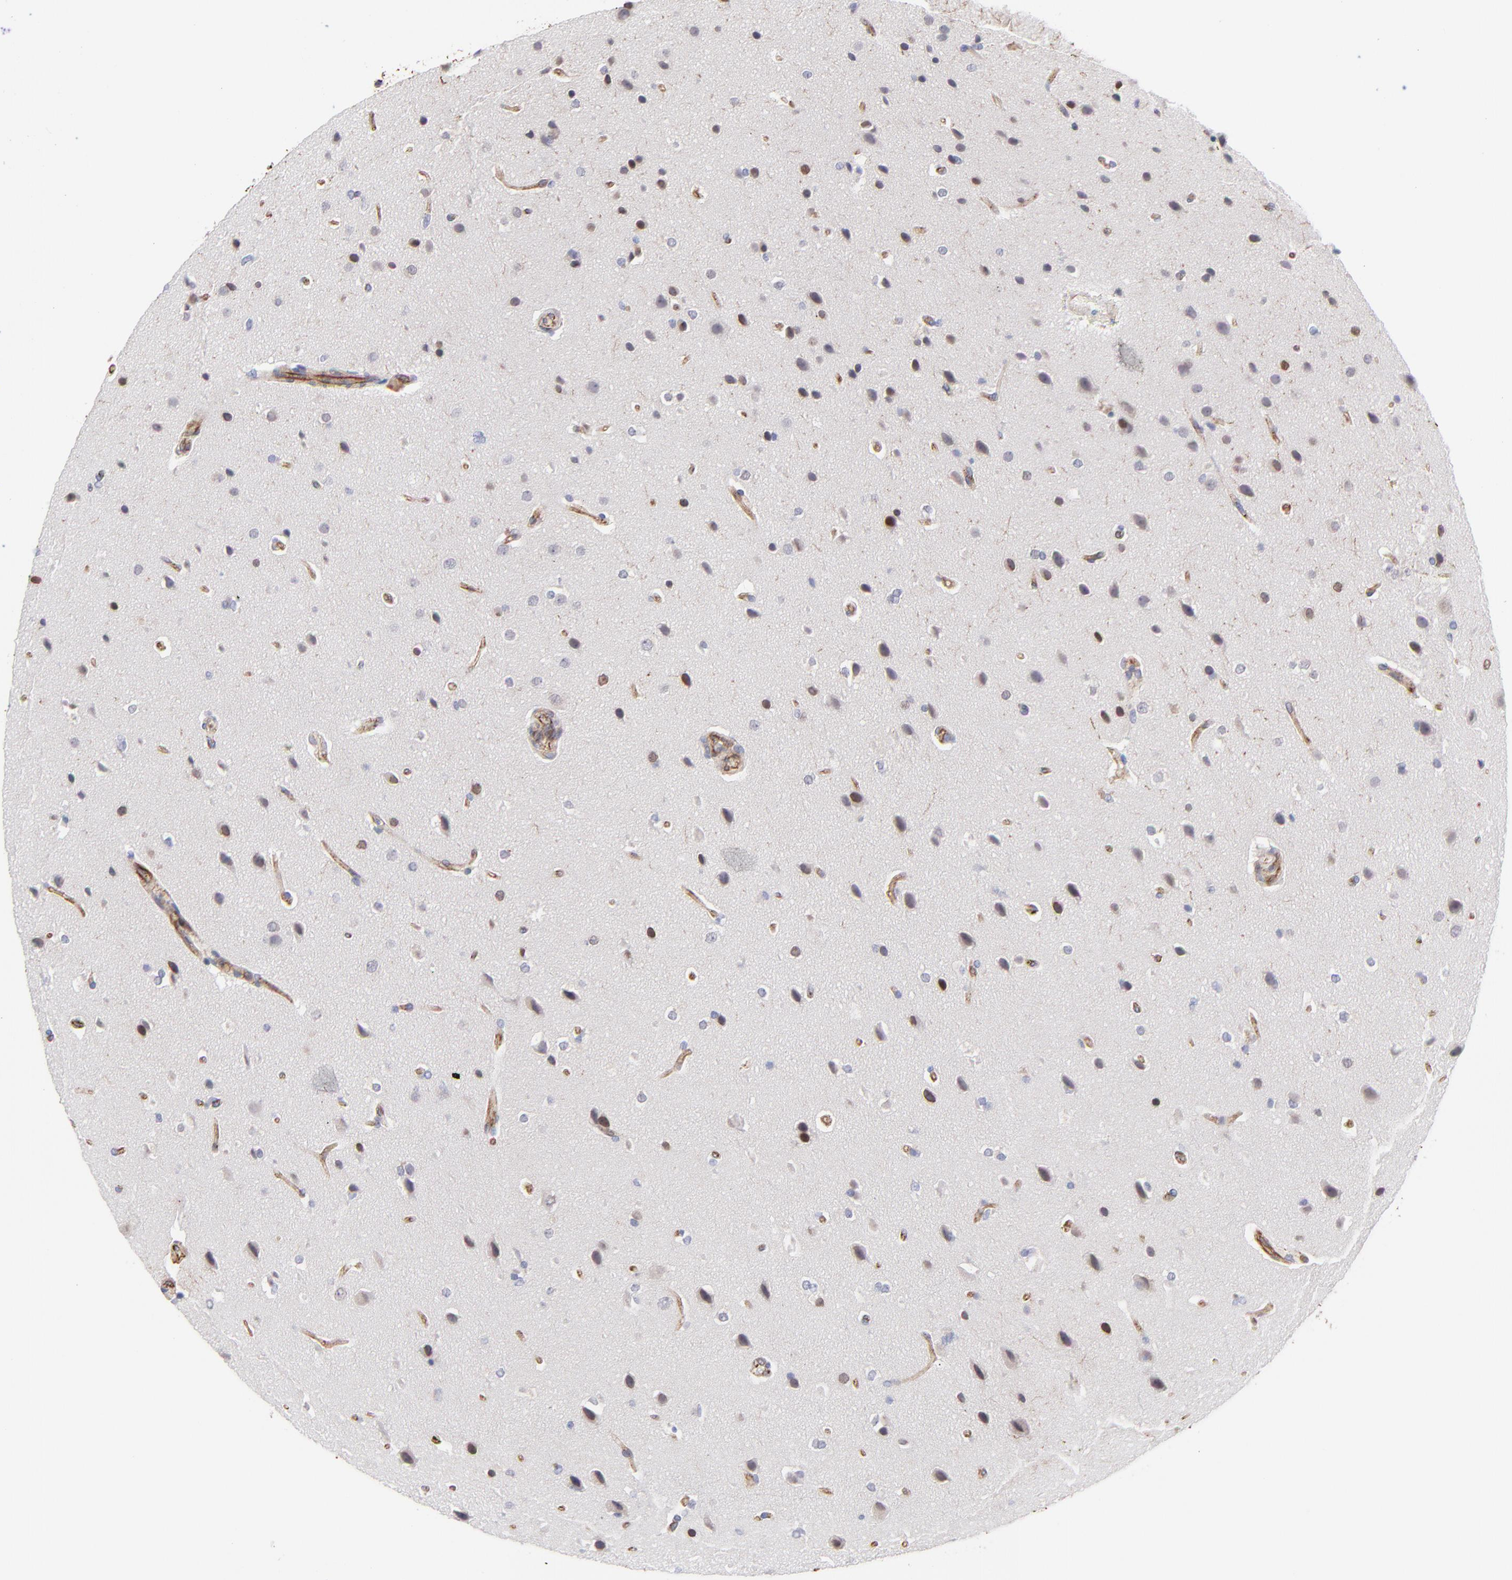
{"staining": {"intensity": "negative", "quantity": "none", "location": "none"}, "tissue": "glioma", "cell_type": "Tumor cells", "image_type": "cancer", "snomed": [{"axis": "morphology", "description": "Glioma, malignant, Low grade"}, {"axis": "topography", "description": "Cerebral cortex"}], "caption": "The histopathology image reveals no staining of tumor cells in malignant low-grade glioma.", "gene": "COX8C", "patient": {"sex": "female", "age": 47}}